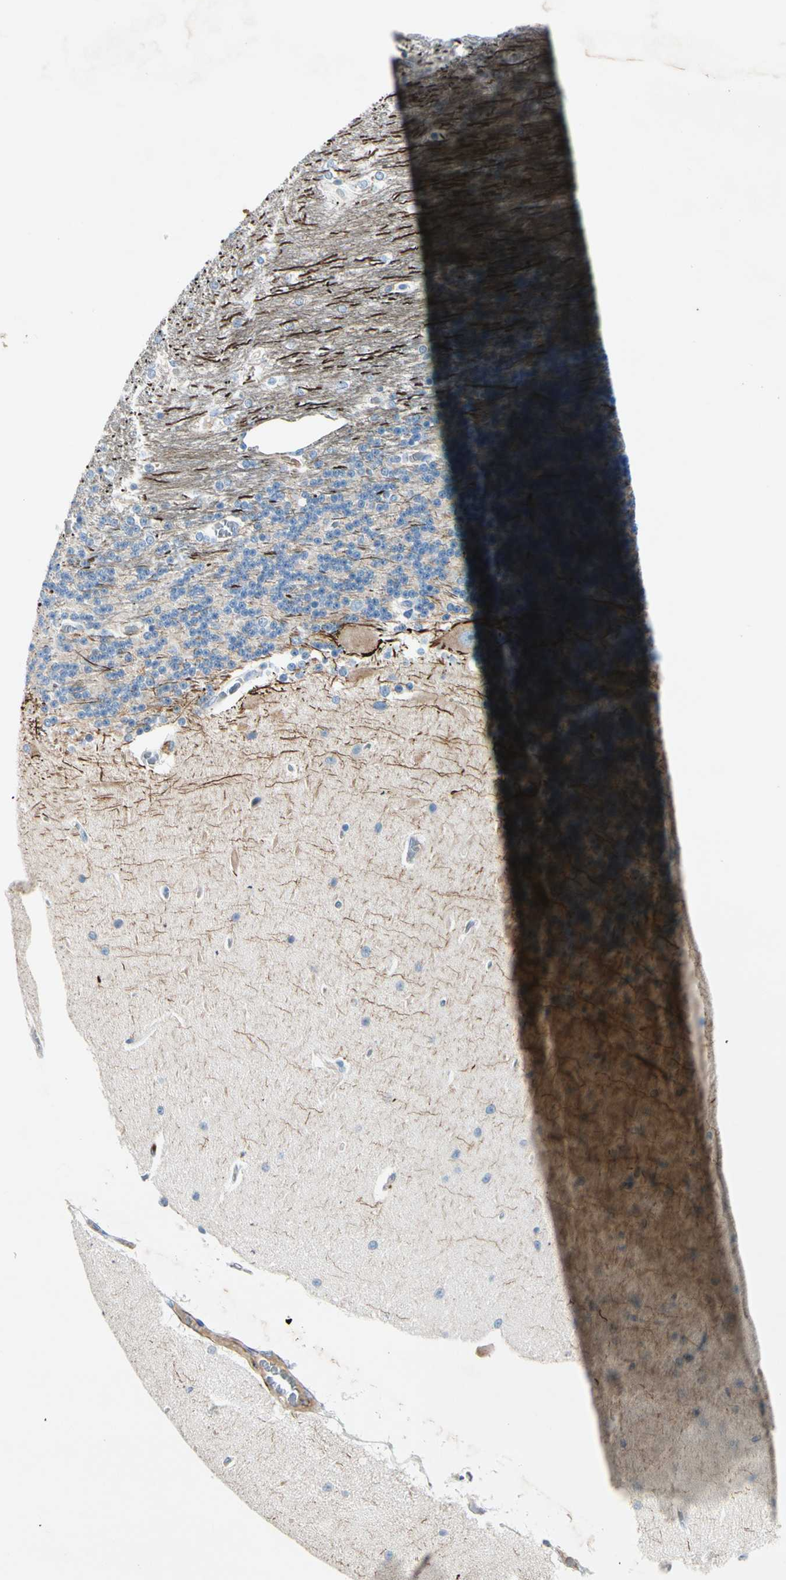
{"staining": {"intensity": "negative", "quantity": "none", "location": "none"}, "tissue": "cerebellum", "cell_type": "Cells in granular layer", "image_type": "normal", "snomed": [{"axis": "morphology", "description": "Normal tissue, NOS"}, {"axis": "topography", "description": "Cerebellum"}], "caption": "Immunohistochemistry (IHC) histopathology image of unremarkable cerebellum stained for a protein (brown), which reveals no positivity in cells in granular layer.", "gene": "CD93", "patient": {"sex": "female", "age": 54}}